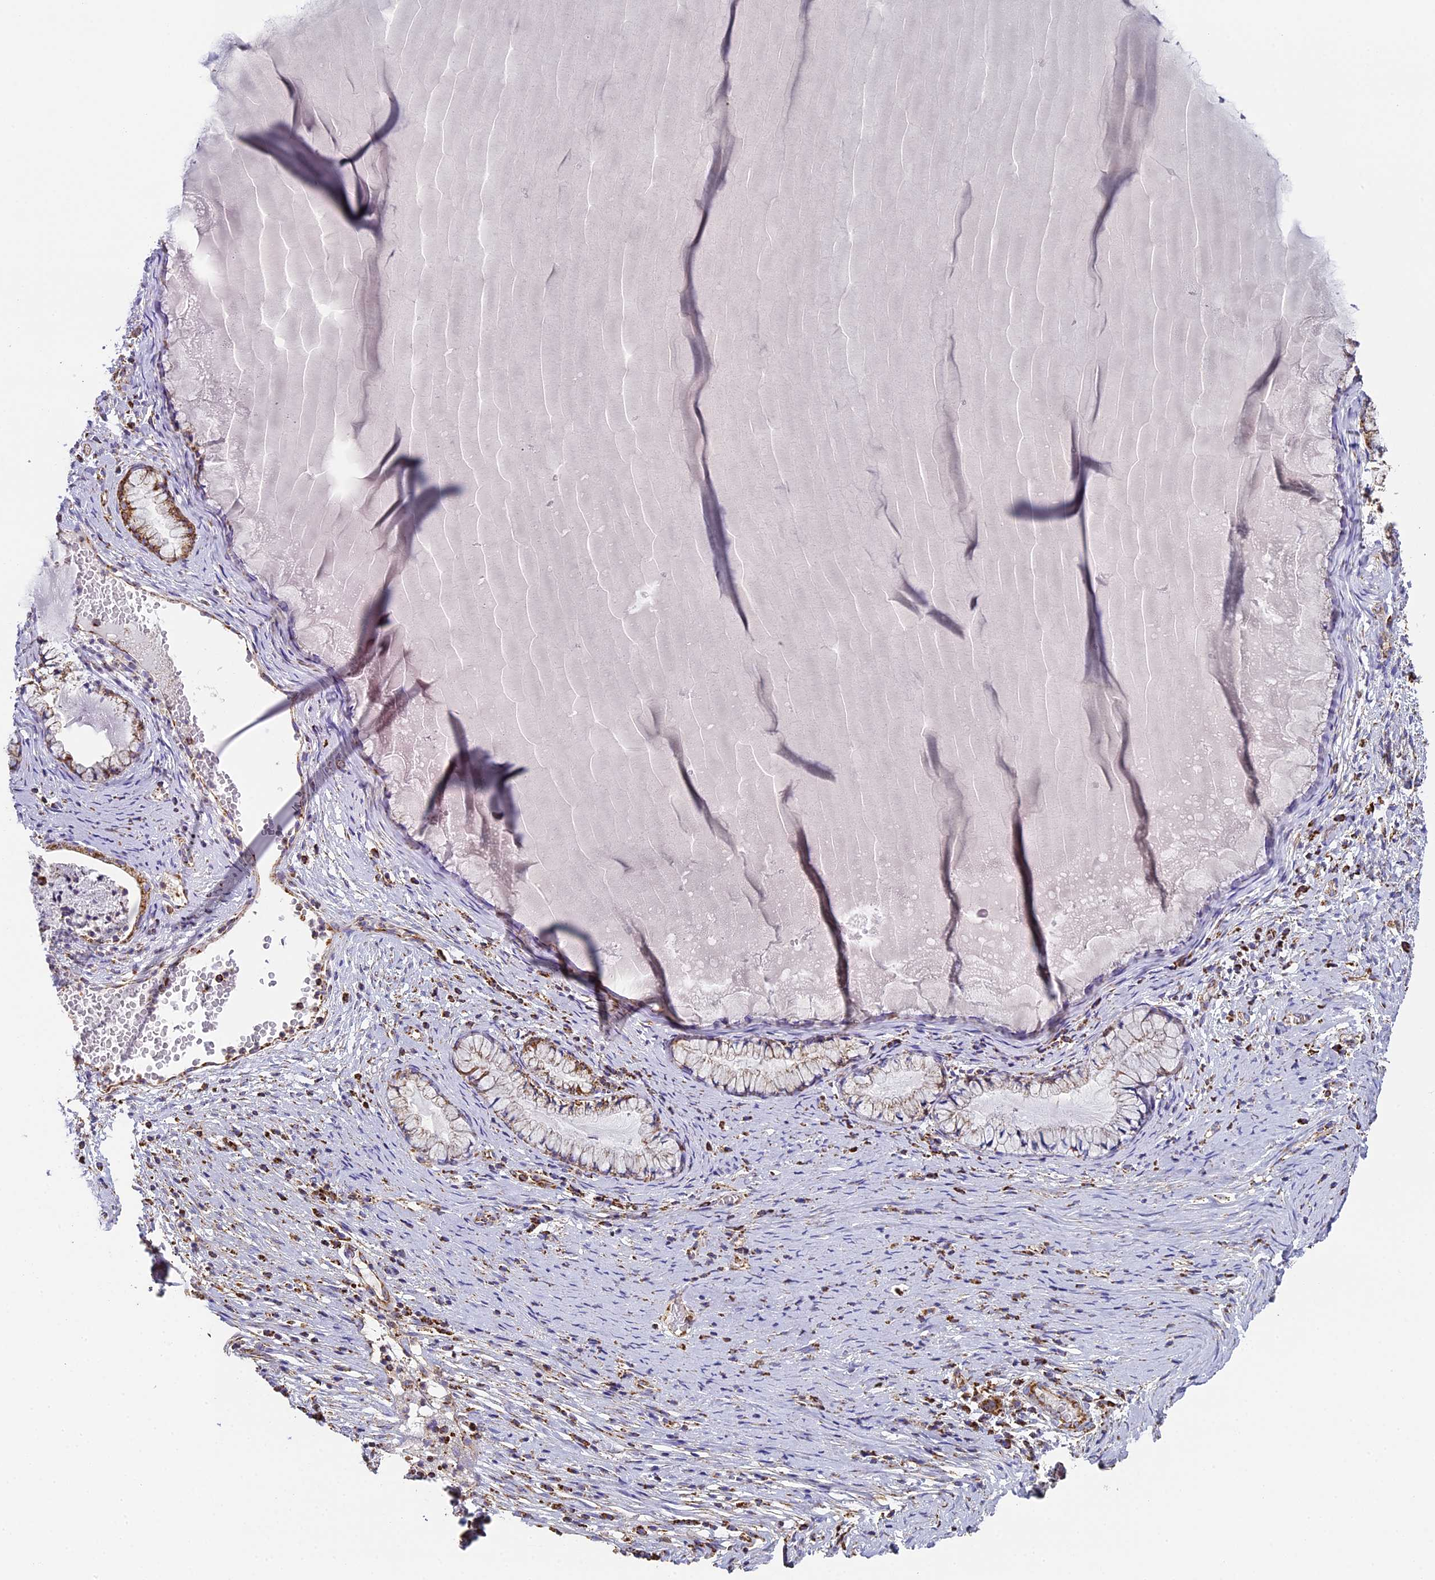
{"staining": {"intensity": "moderate", "quantity": "25%-75%", "location": "cytoplasmic/membranous"}, "tissue": "cervix", "cell_type": "Glandular cells", "image_type": "normal", "snomed": [{"axis": "morphology", "description": "Normal tissue, NOS"}, {"axis": "topography", "description": "Cervix"}], "caption": "Normal cervix exhibits moderate cytoplasmic/membranous positivity in approximately 25%-75% of glandular cells, visualized by immunohistochemistry.", "gene": "STK17A", "patient": {"sex": "female", "age": 42}}